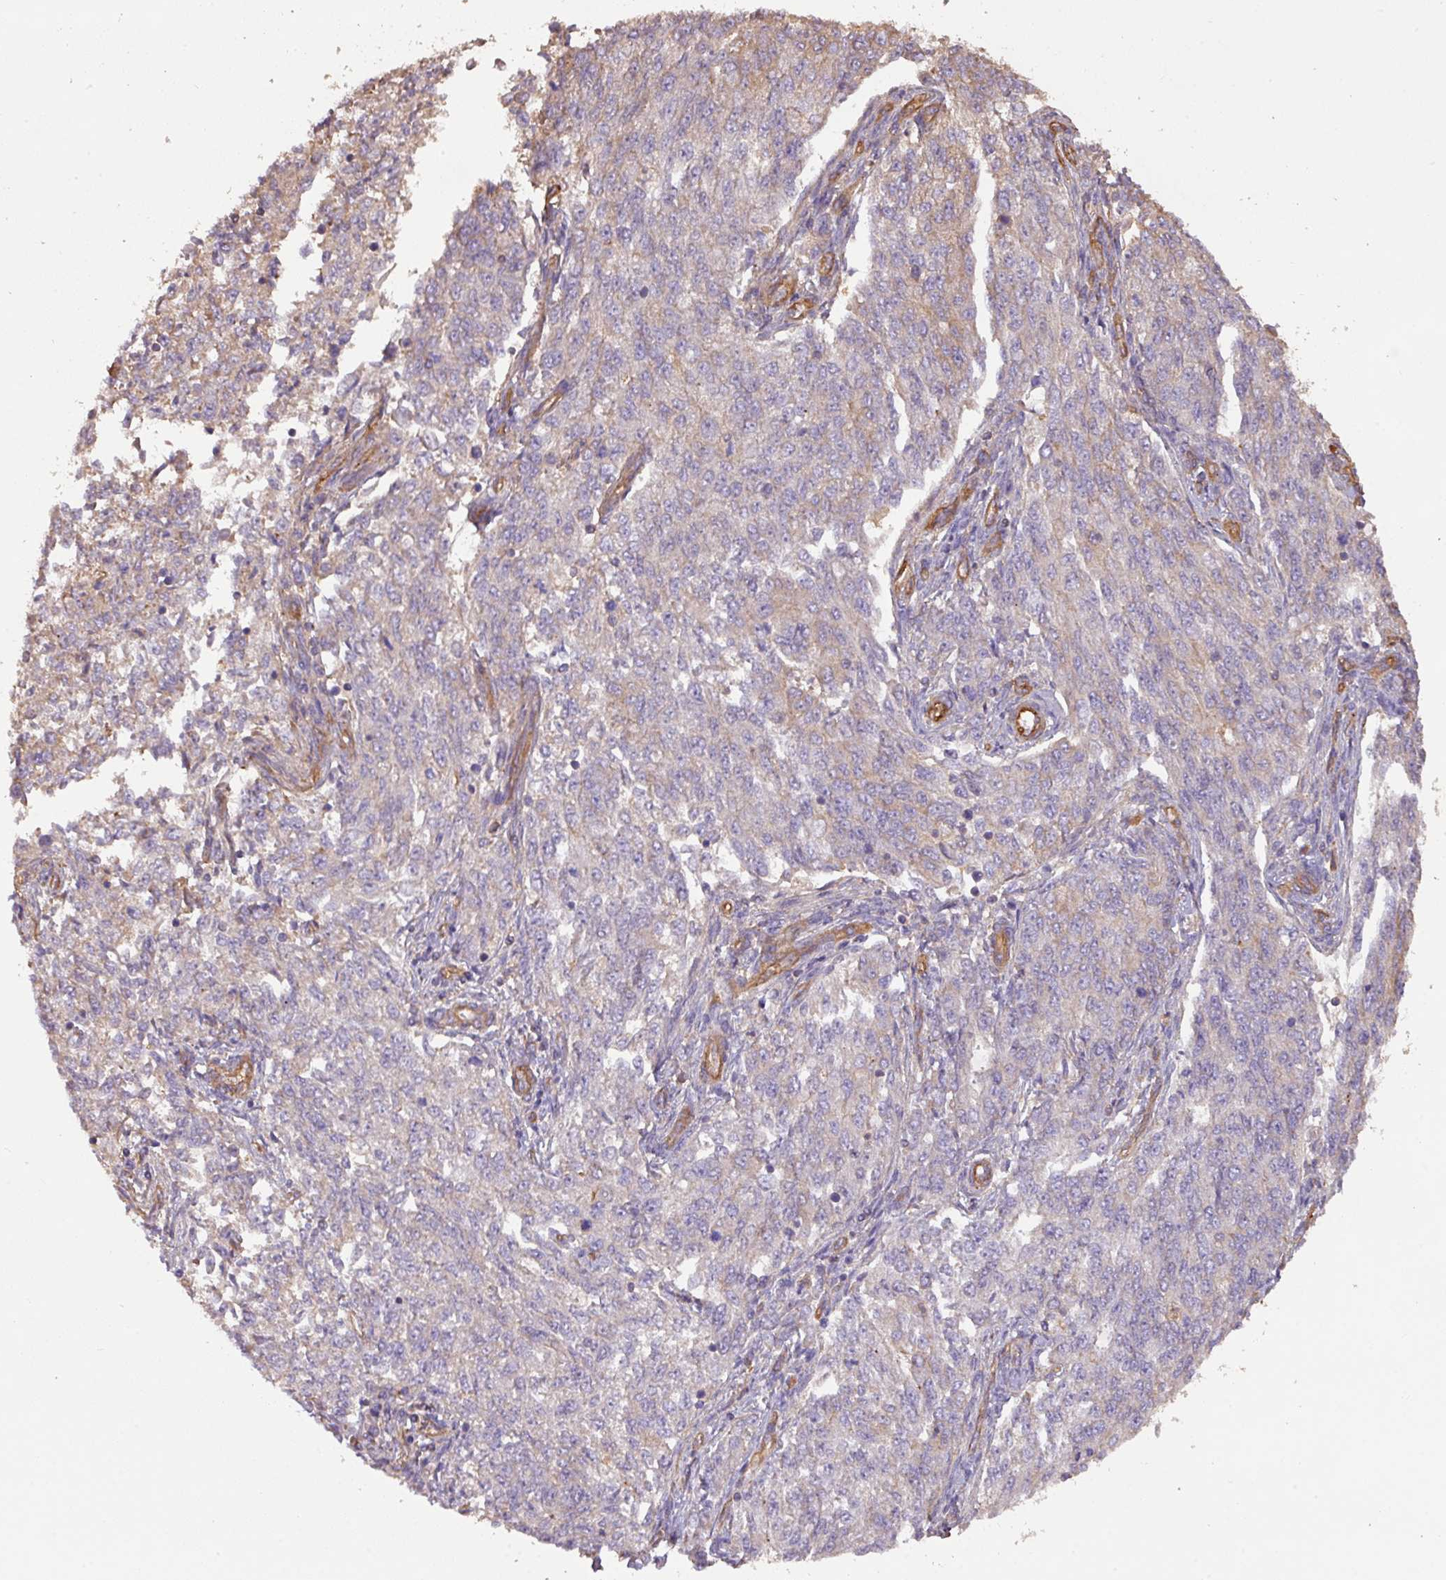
{"staining": {"intensity": "negative", "quantity": "none", "location": "none"}, "tissue": "endometrial cancer", "cell_type": "Tumor cells", "image_type": "cancer", "snomed": [{"axis": "morphology", "description": "Adenocarcinoma, NOS"}, {"axis": "topography", "description": "Endometrium"}], "caption": "A histopathology image of human endometrial adenocarcinoma is negative for staining in tumor cells.", "gene": "CALML4", "patient": {"sex": "female", "age": 50}}